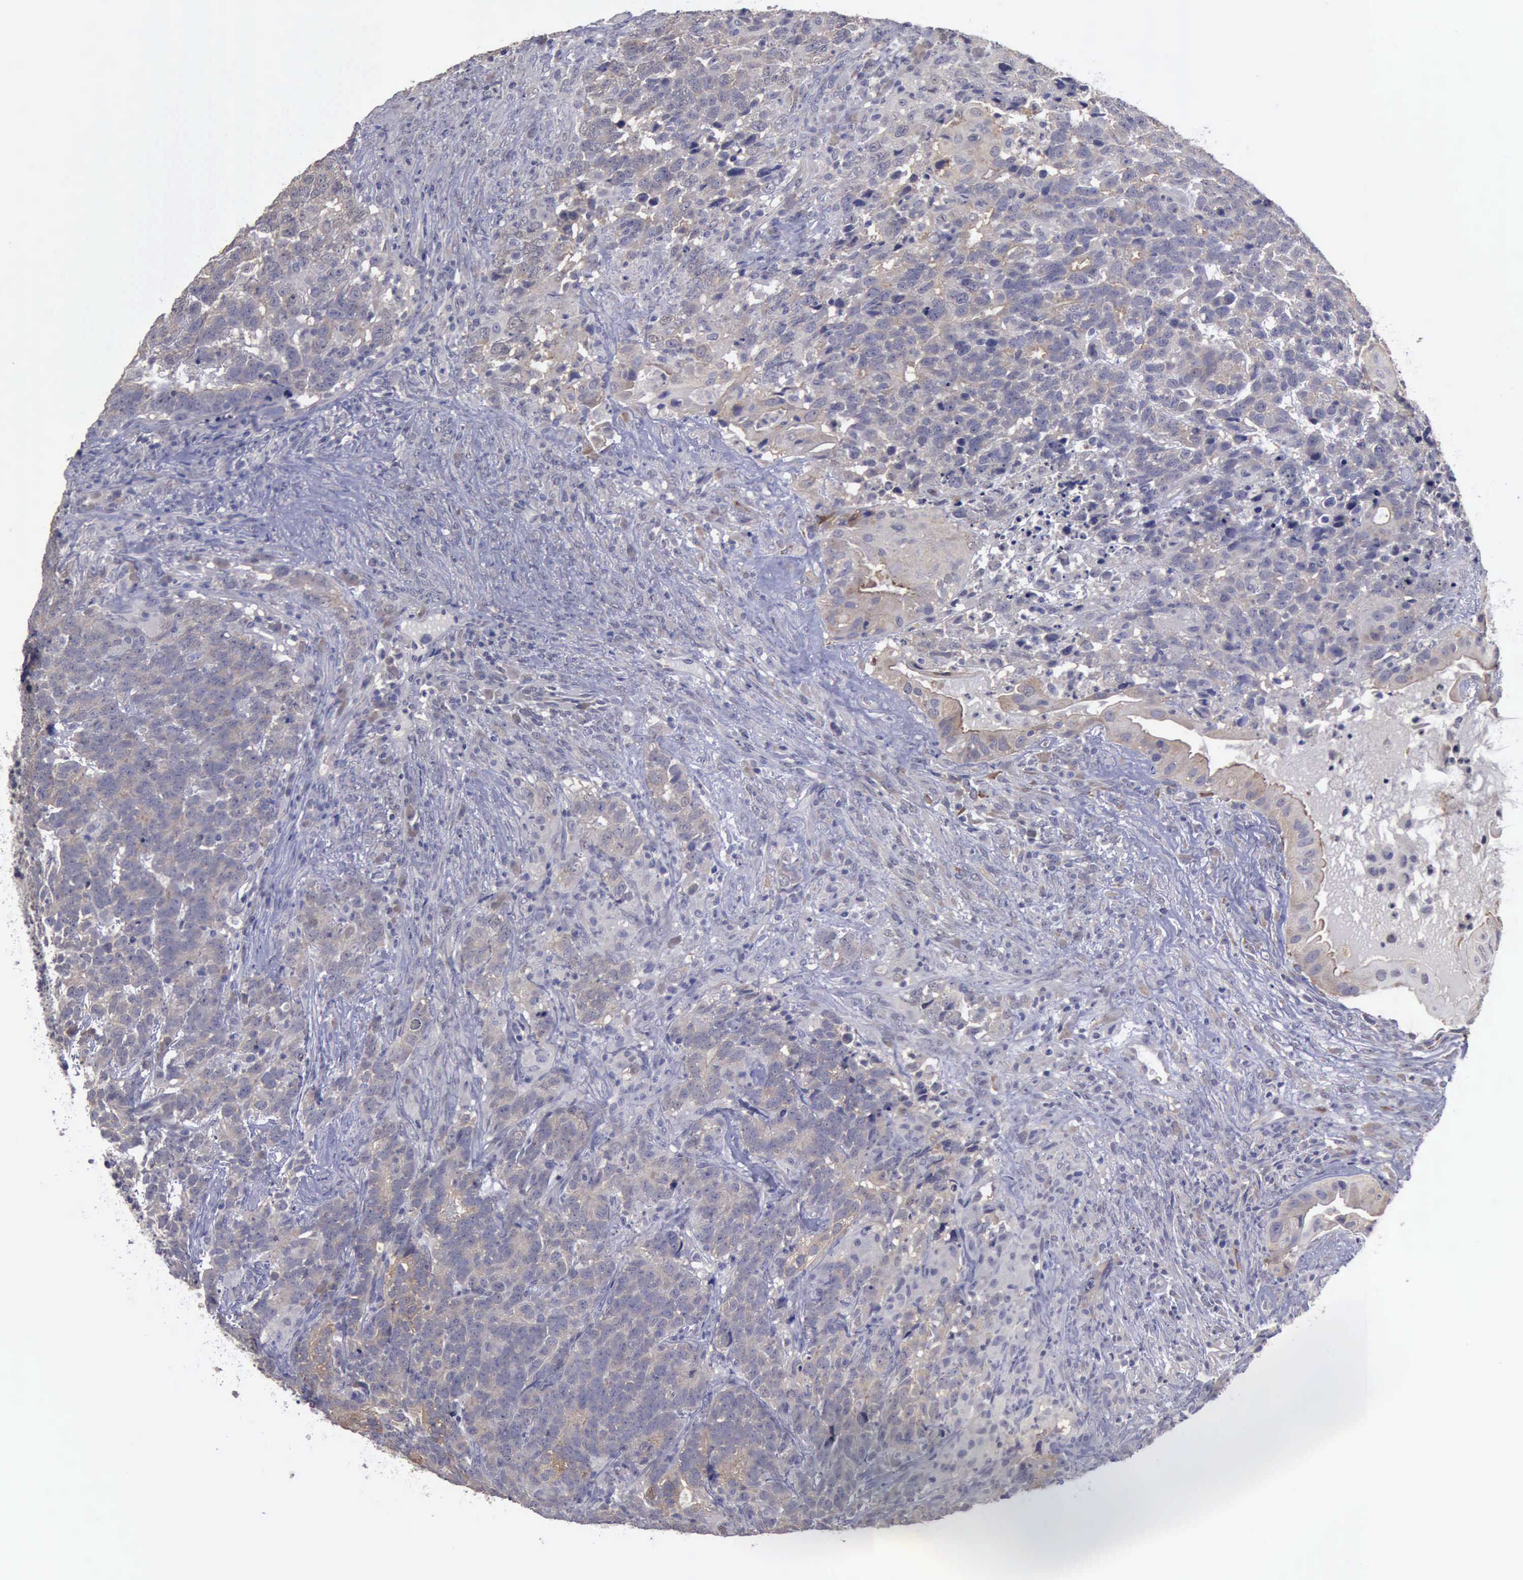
{"staining": {"intensity": "weak", "quantity": "<25%", "location": "cytoplasmic/membranous"}, "tissue": "testis cancer", "cell_type": "Tumor cells", "image_type": "cancer", "snomed": [{"axis": "morphology", "description": "Carcinoma, Embryonal, NOS"}, {"axis": "topography", "description": "Testis"}], "caption": "High magnification brightfield microscopy of testis cancer stained with DAB (3,3'-diaminobenzidine) (brown) and counterstained with hematoxylin (blue): tumor cells show no significant expression.", "gene": "PHKA1", "patient": {"sex": "male", "age": 26}}